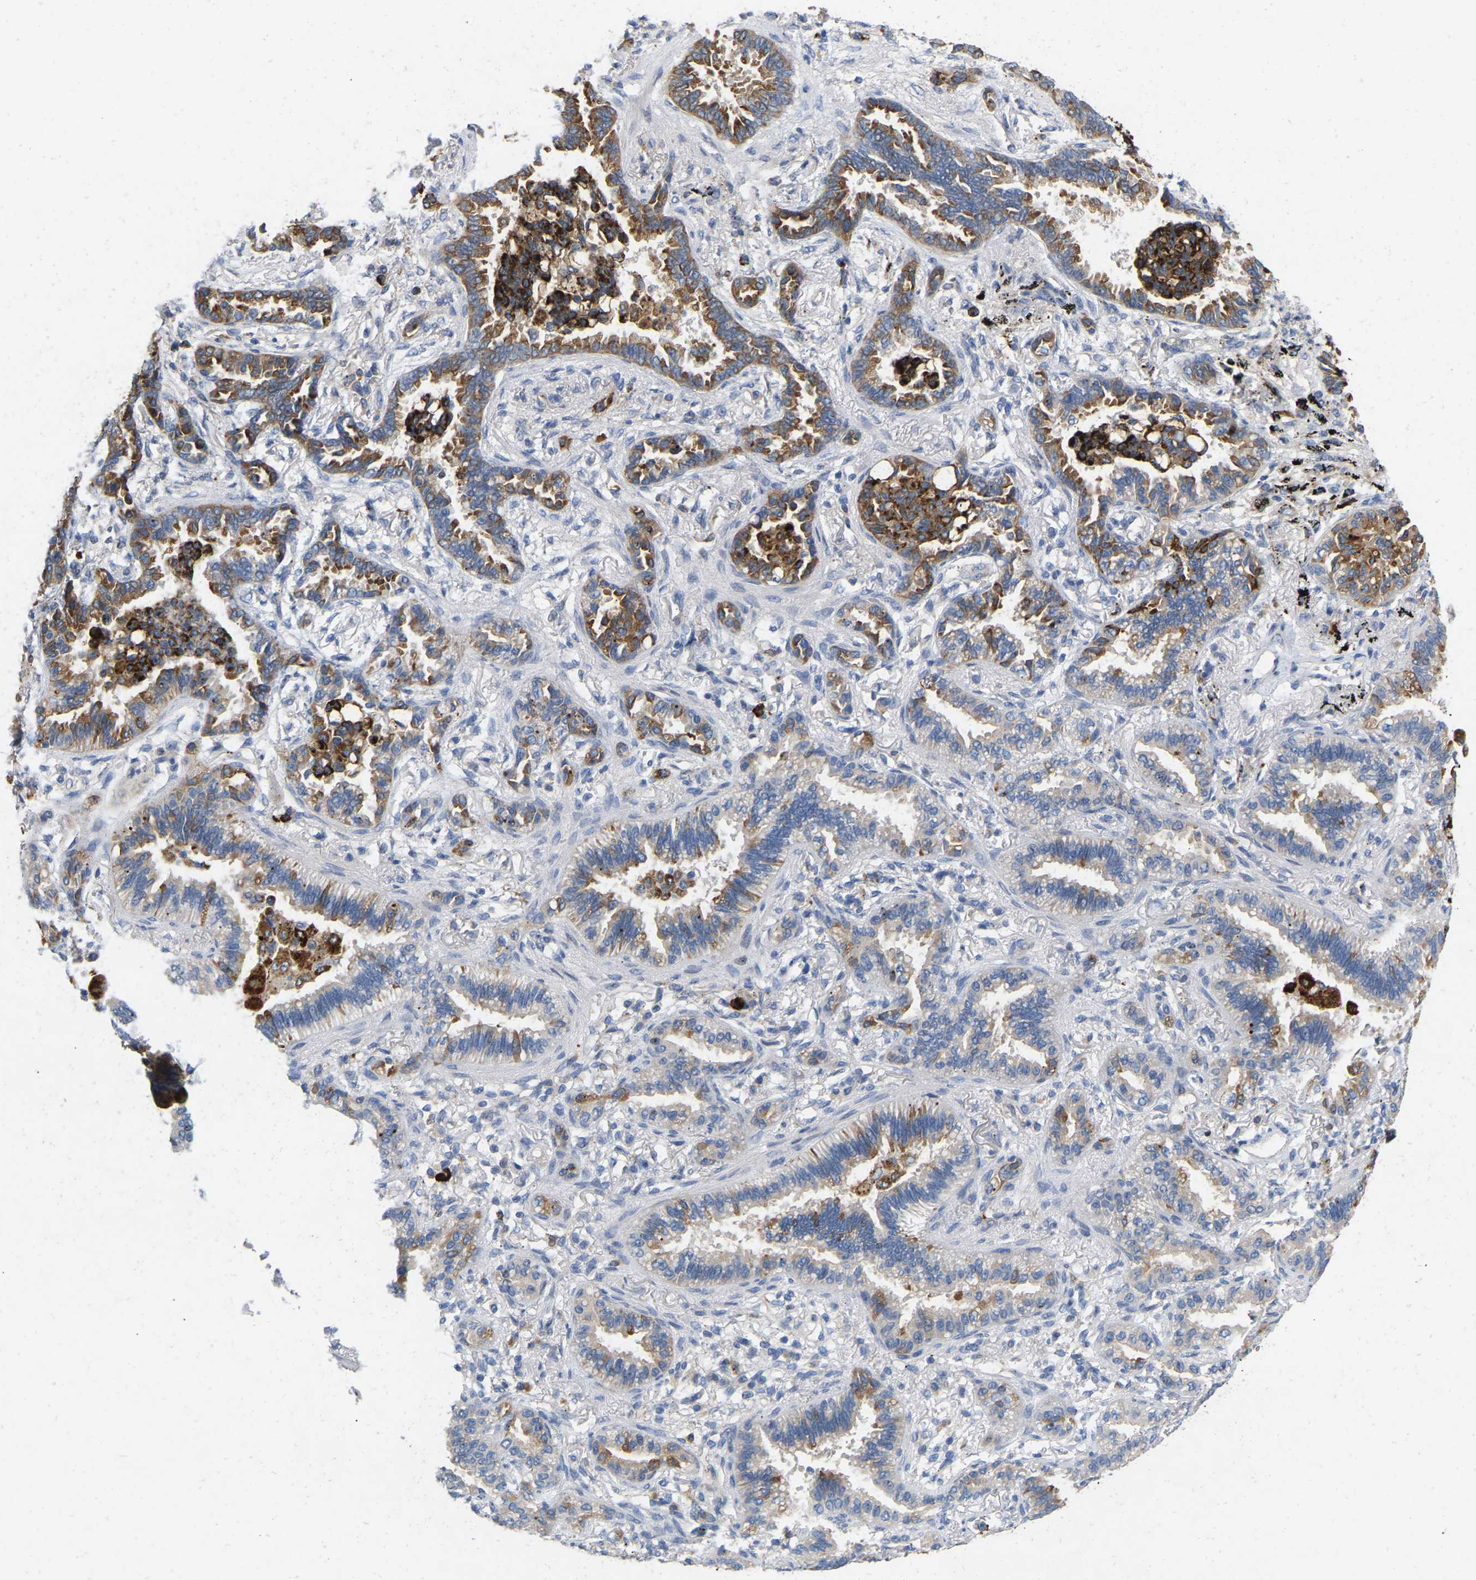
{"staining": {"intensity": "moderate", "quantity": "25%-75%", "location": "cytoplasmic/membranous"}, "tissue": "lung cancer", "cell_type": "Tumor cells", "image_type": "cancer", "snomed": [{"axis": "morphology", "description": "Normal tissue, NOS"}, {"axis": "morphology", "description": "Adenocarcinoma, NOS"}, {"axis": "topography", "description": "Lung"}], "caption": "This histopathology image exhibits IHC staining of human adenocarcinoma (lung), with medium moderate cytoplasmic/membranous staining in approximately 25%-75% of tumor cells.", "gene": "RHEB", "patient": {"sex": "male", "age": 59}}